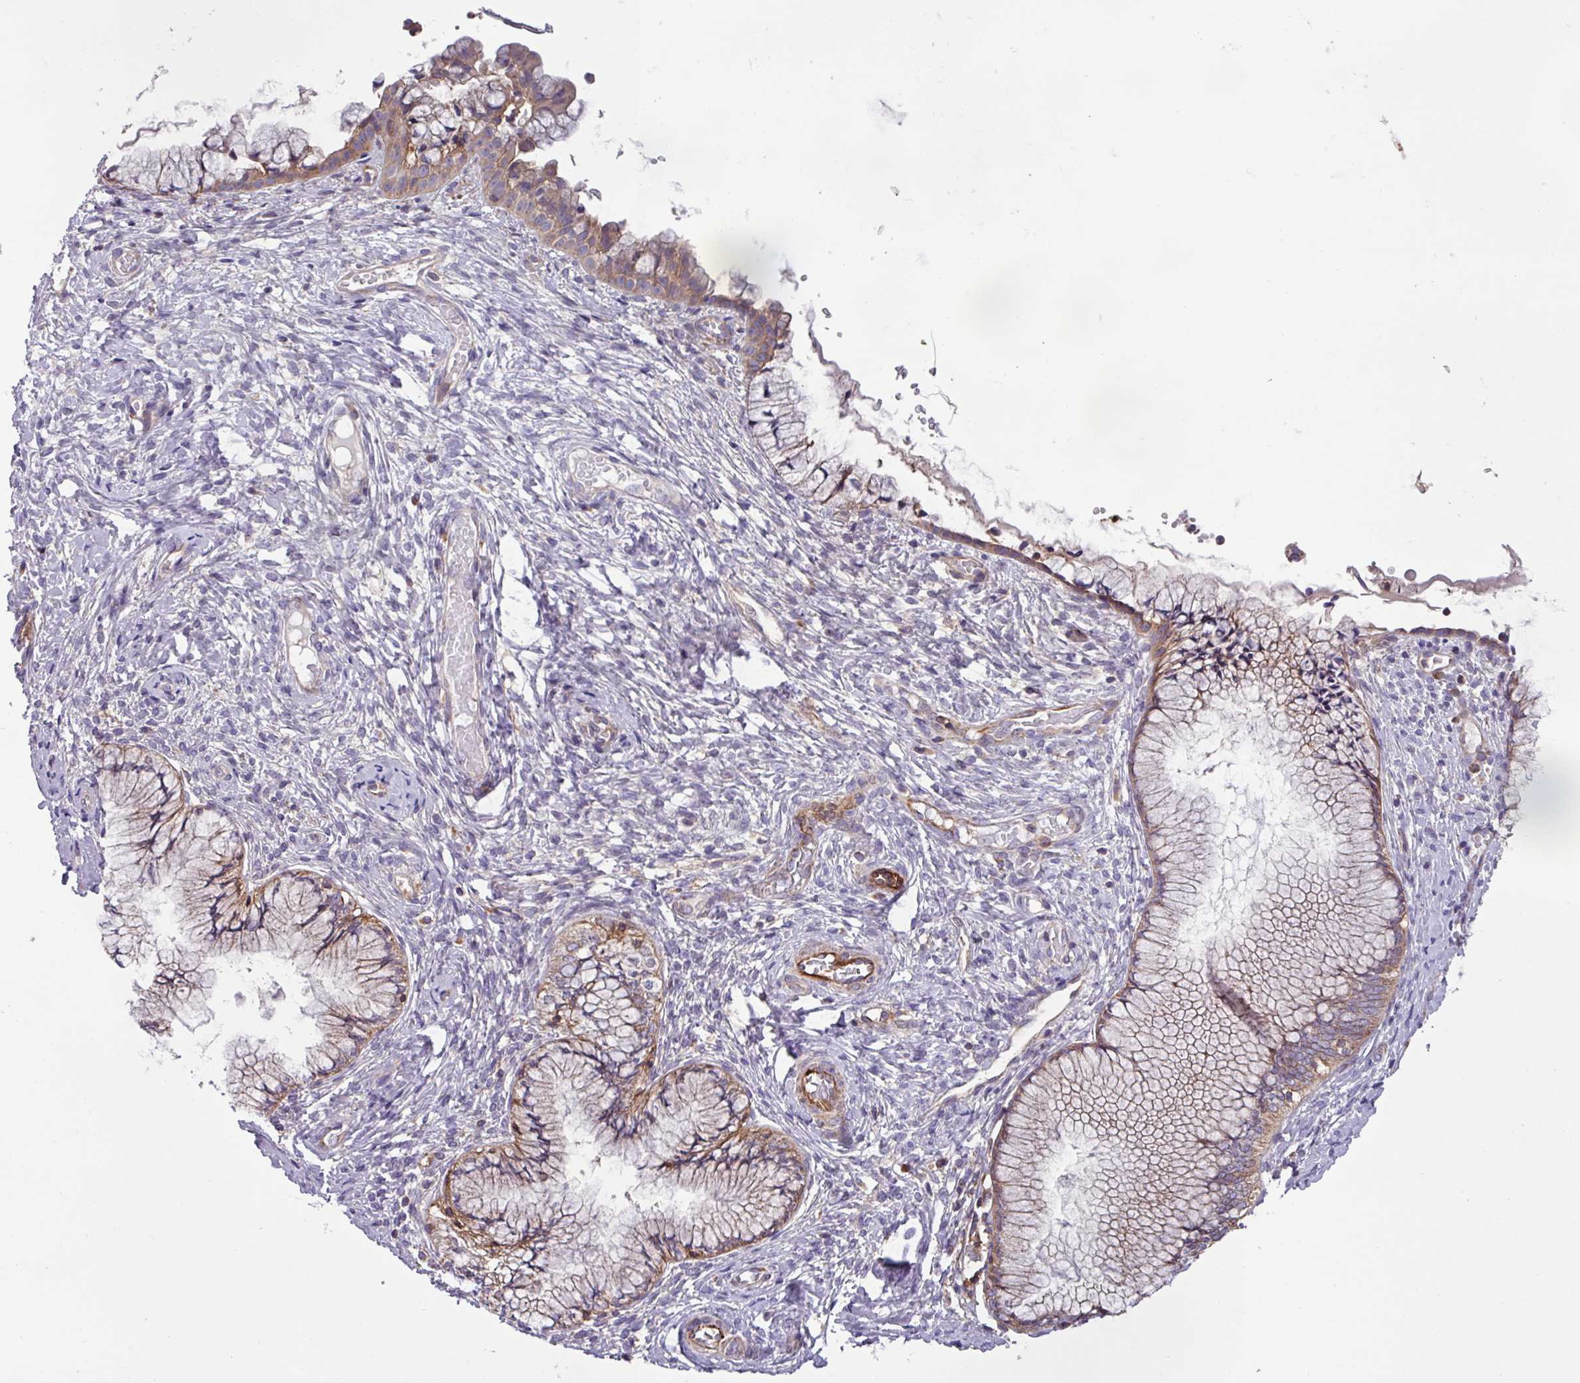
{"staining": {"intensity": "moderate", "quantity": ">75%", "location": "cytoplasmic/membranous"}, "tissue": "cervix", "cell_type": "Glandular cells", "image_type": "normal", "snomed": [{"axis": "morphology", "description": "Normal tissue, NOS"}, {"axis": "topography", "description": "Cervix"}], "caption": "Immunohistochemistry histopathology image of normal cervix: cervix stained using immunohistochemistry displays medium levels of moderate protein expression localized specifically in the cytoplasmic/membranous of glandular cells, appearing as a cytoplasmic/membranous brown color.", "gene": "PLEKHD1", "patient": {"sex": "female", "age": 42}}